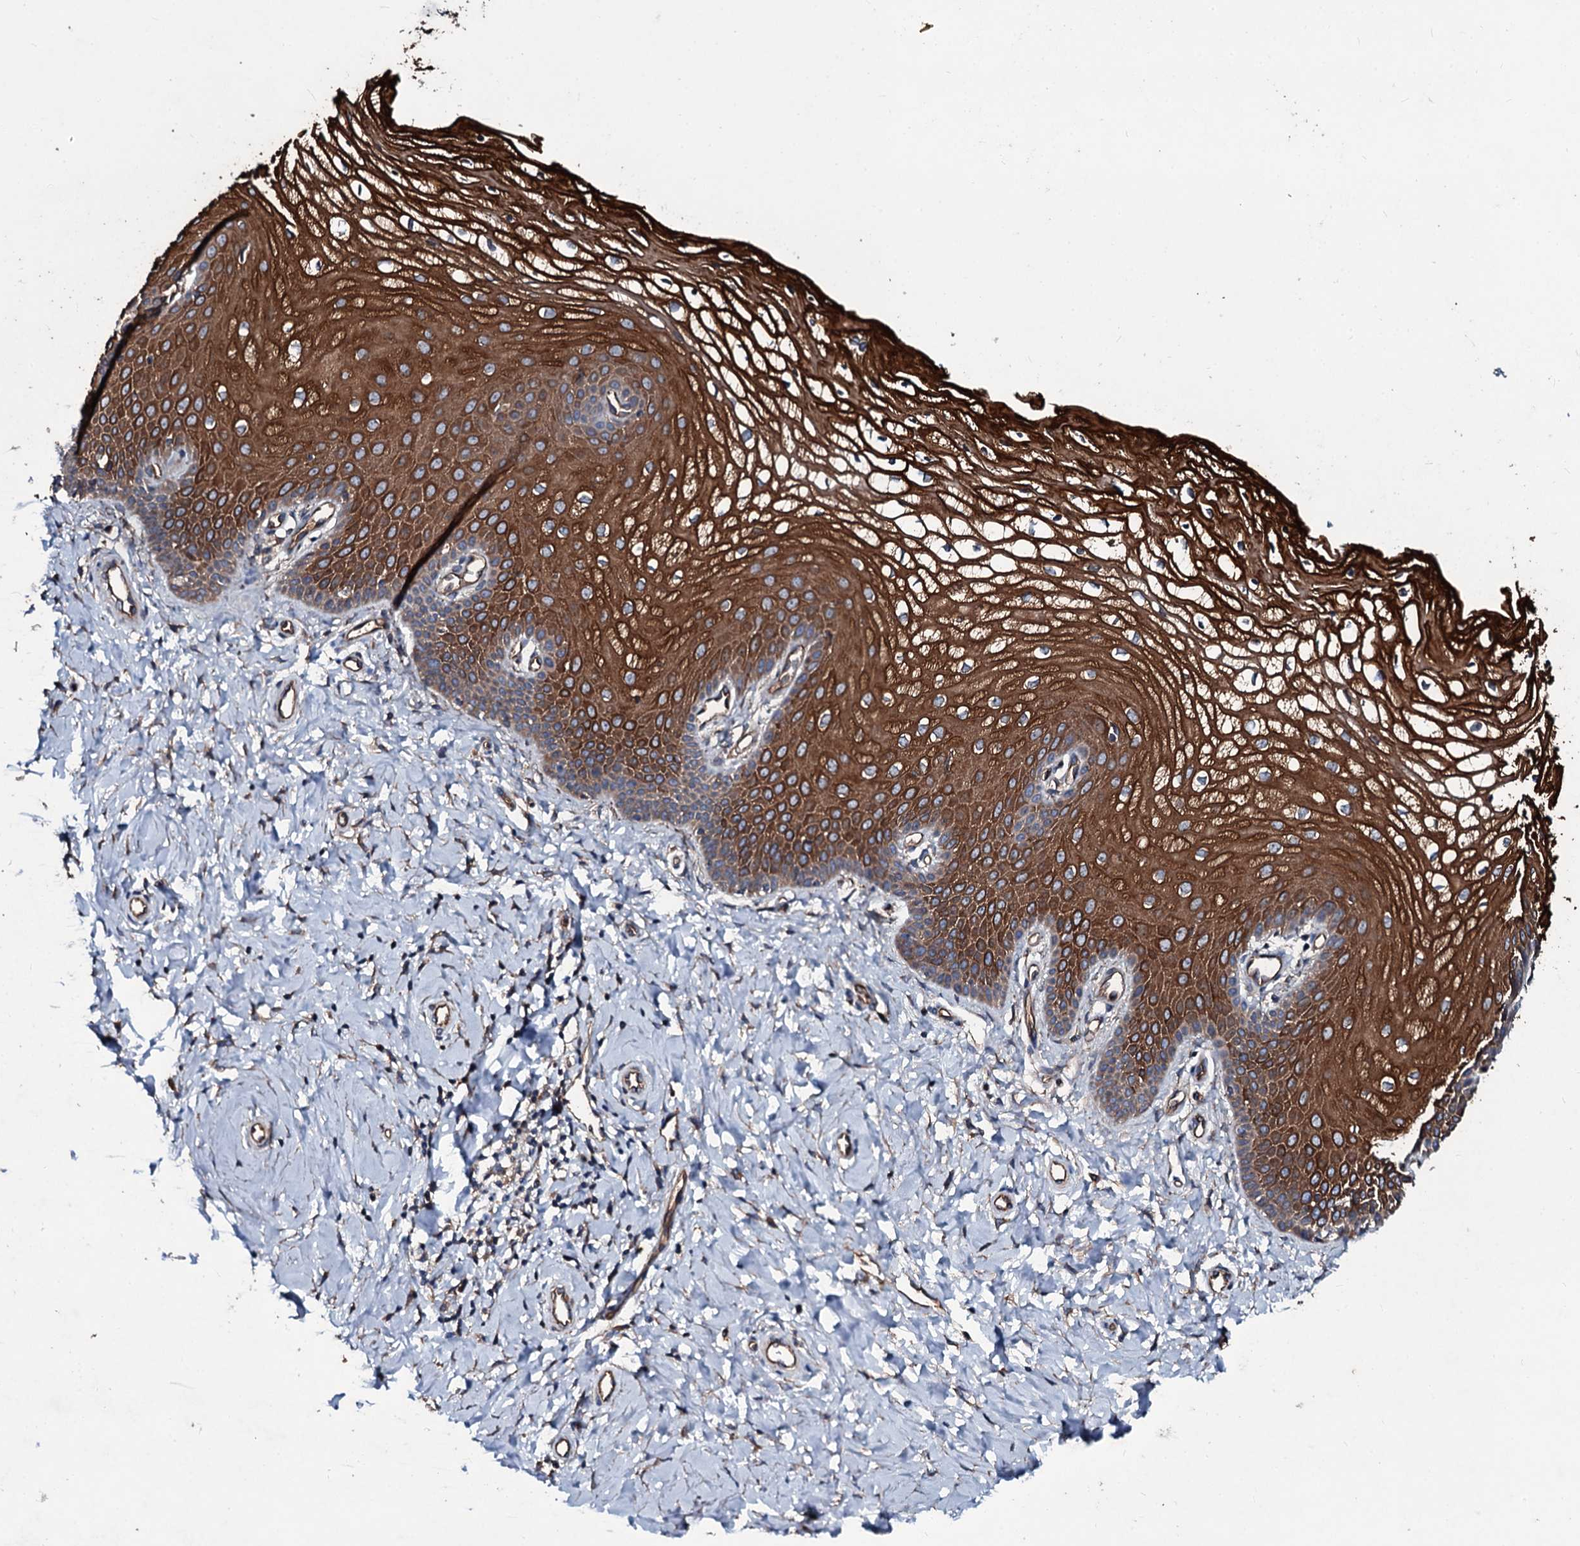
{"staining": {"intensity": "strong", "quantity": ">75%", "location": "cytoplasmic/membranous"}, "tissue": "vagina", "cell_type": "Squamous epithelial cells", "image_type": "normal", "snomed": [{"axis": "morphology", "description": "Normal tissue, NOS"}, {"axis": "topography", "description": "Vagina"}], "caption": "Protein expression analysis of normal vagina reveals strong cytoplasmic/membranous staining in about >75% of squamous epithelial cells. The protein of interest is shown in brown color, while the nuclei are stained blue.", "gene": "DMAC2", "patient": {"sex": "female", "age": 68}}